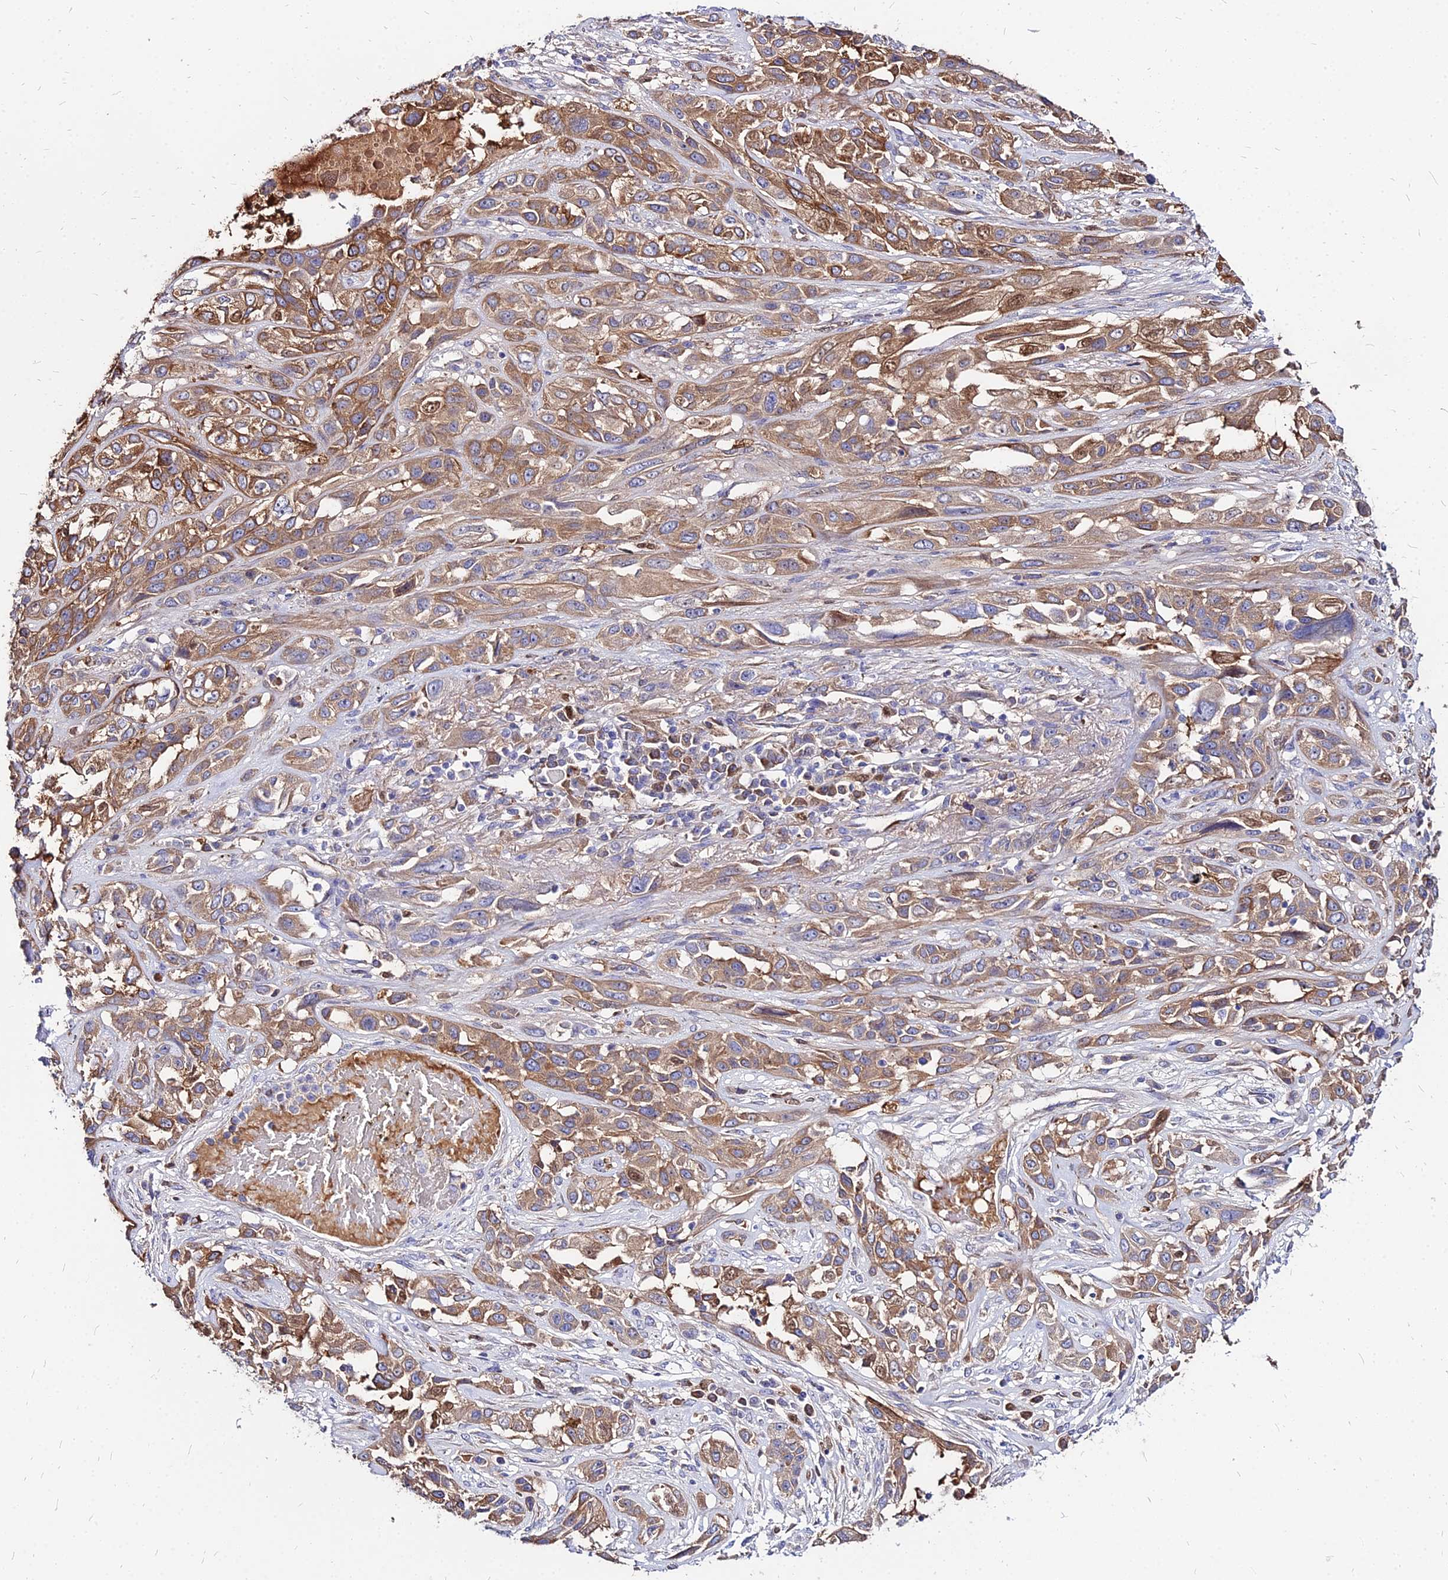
{"staining": {"intensity": "moderate", "quantity": ">75%", "location": "cytoplasmic/membranous"}, "tissue": "lung cancer", "cell_type": "Tumor cells", "image_type": "cancer", "snomed": [{"axis": "morphology", "description": "Squamous cell carcinoma, NOS"}, {"axis": "topography", "description": "Lung"}], "caption": "Brown immunohistochemical staining in human lung squamous cell carcinoma exhibits moderate cytoplasmic/membranous positivity in about >75% of tumor cells.", "gene": "ACSM6", "patient": {"sex": "female", "age": 70}}